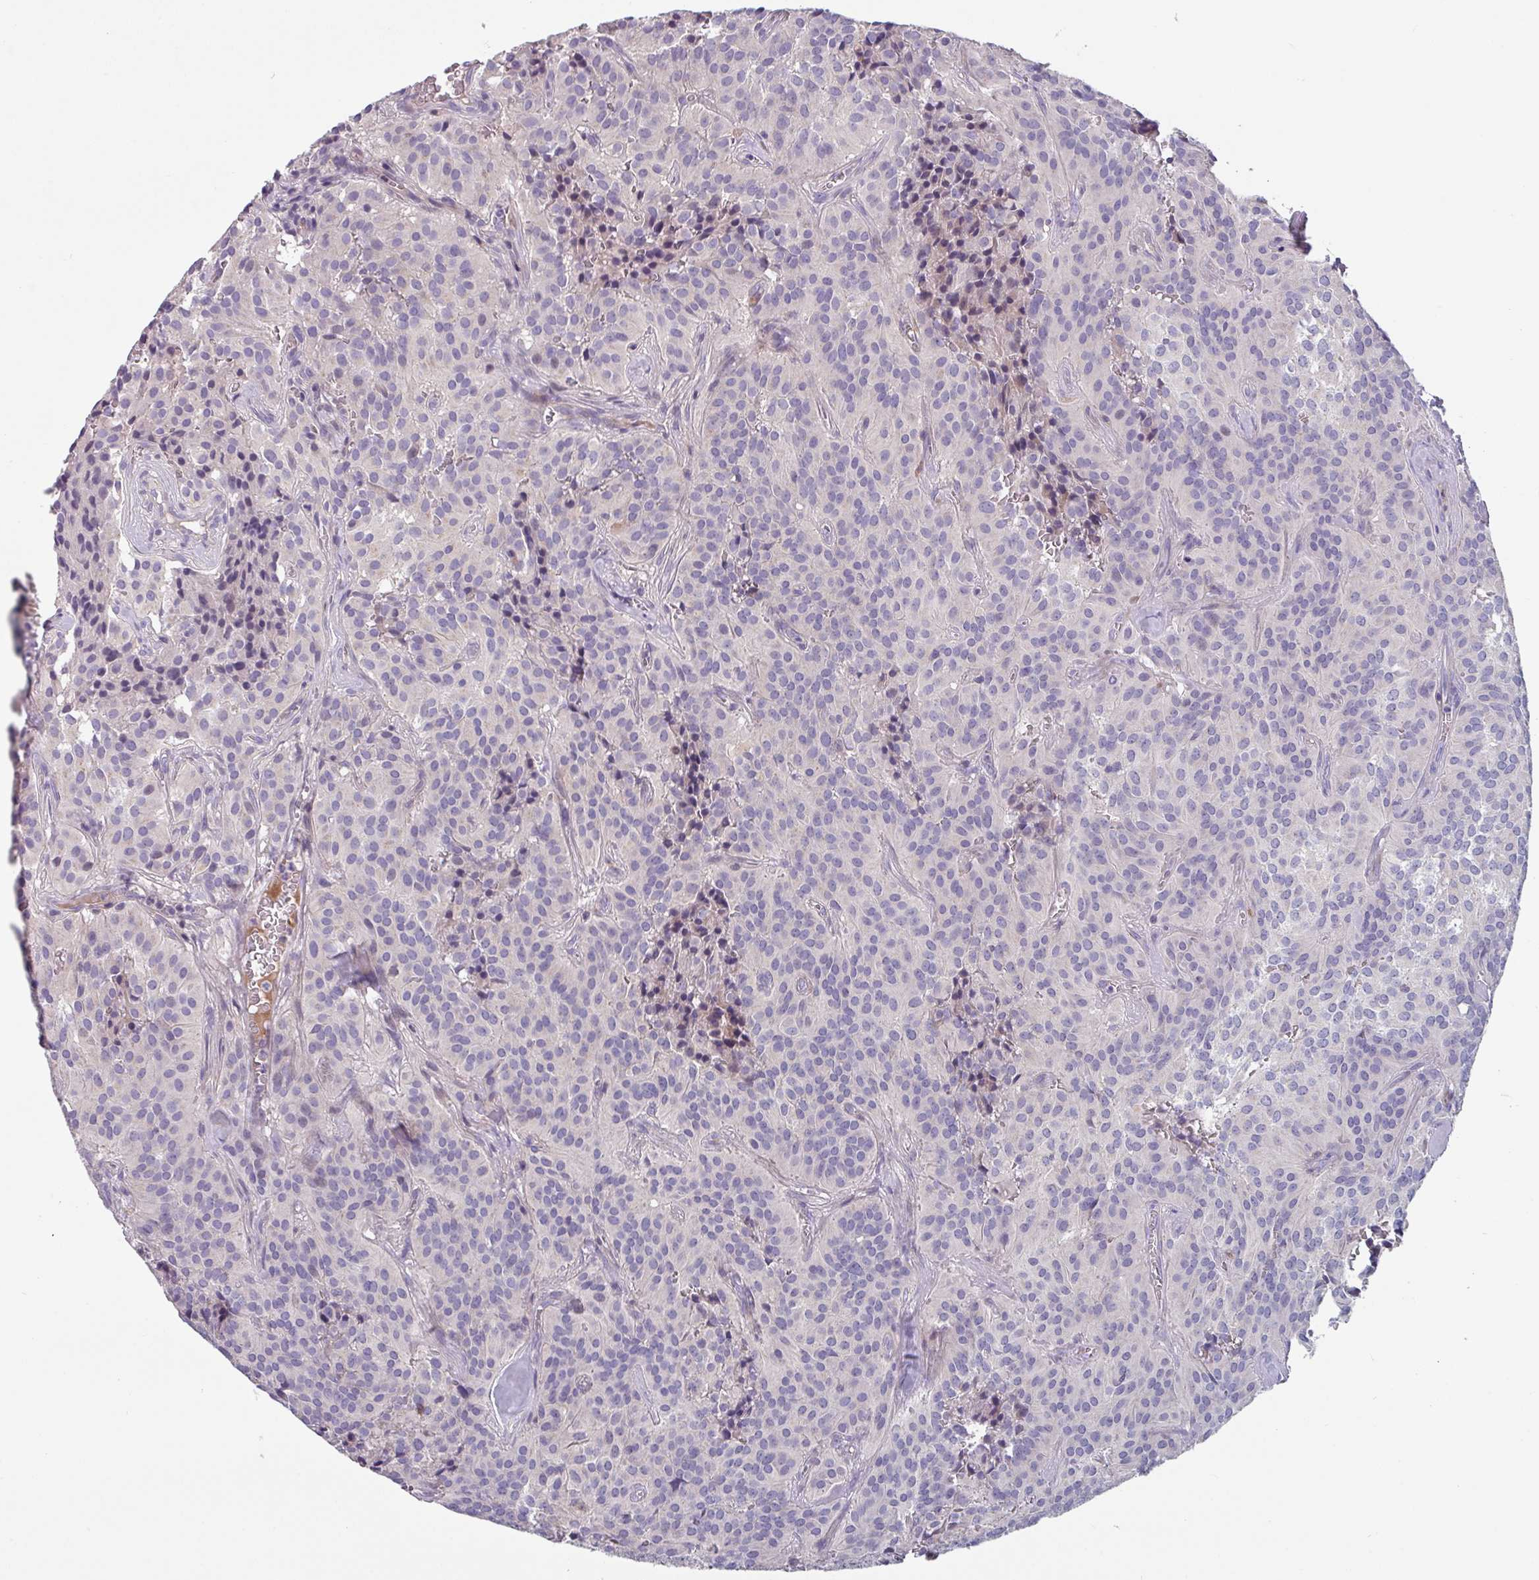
{"staining": {"intensity": "negative", "quantity": "none", "location": "none"}, "tissue": "glioma", "cell_type": "Tumor cells", "image_type": "cancer", "snomed": [{"axis": "morphology", "description": "Glioma, malignant, Low grade"}, {"axis": "topography", "description": "Brain"}], "caption": "The photomicrograph displays no staining of tumor cells in malignant low-grade glioma.", "gene": "TMEM132A", "patient": {"sex": "male", "age": 42}}